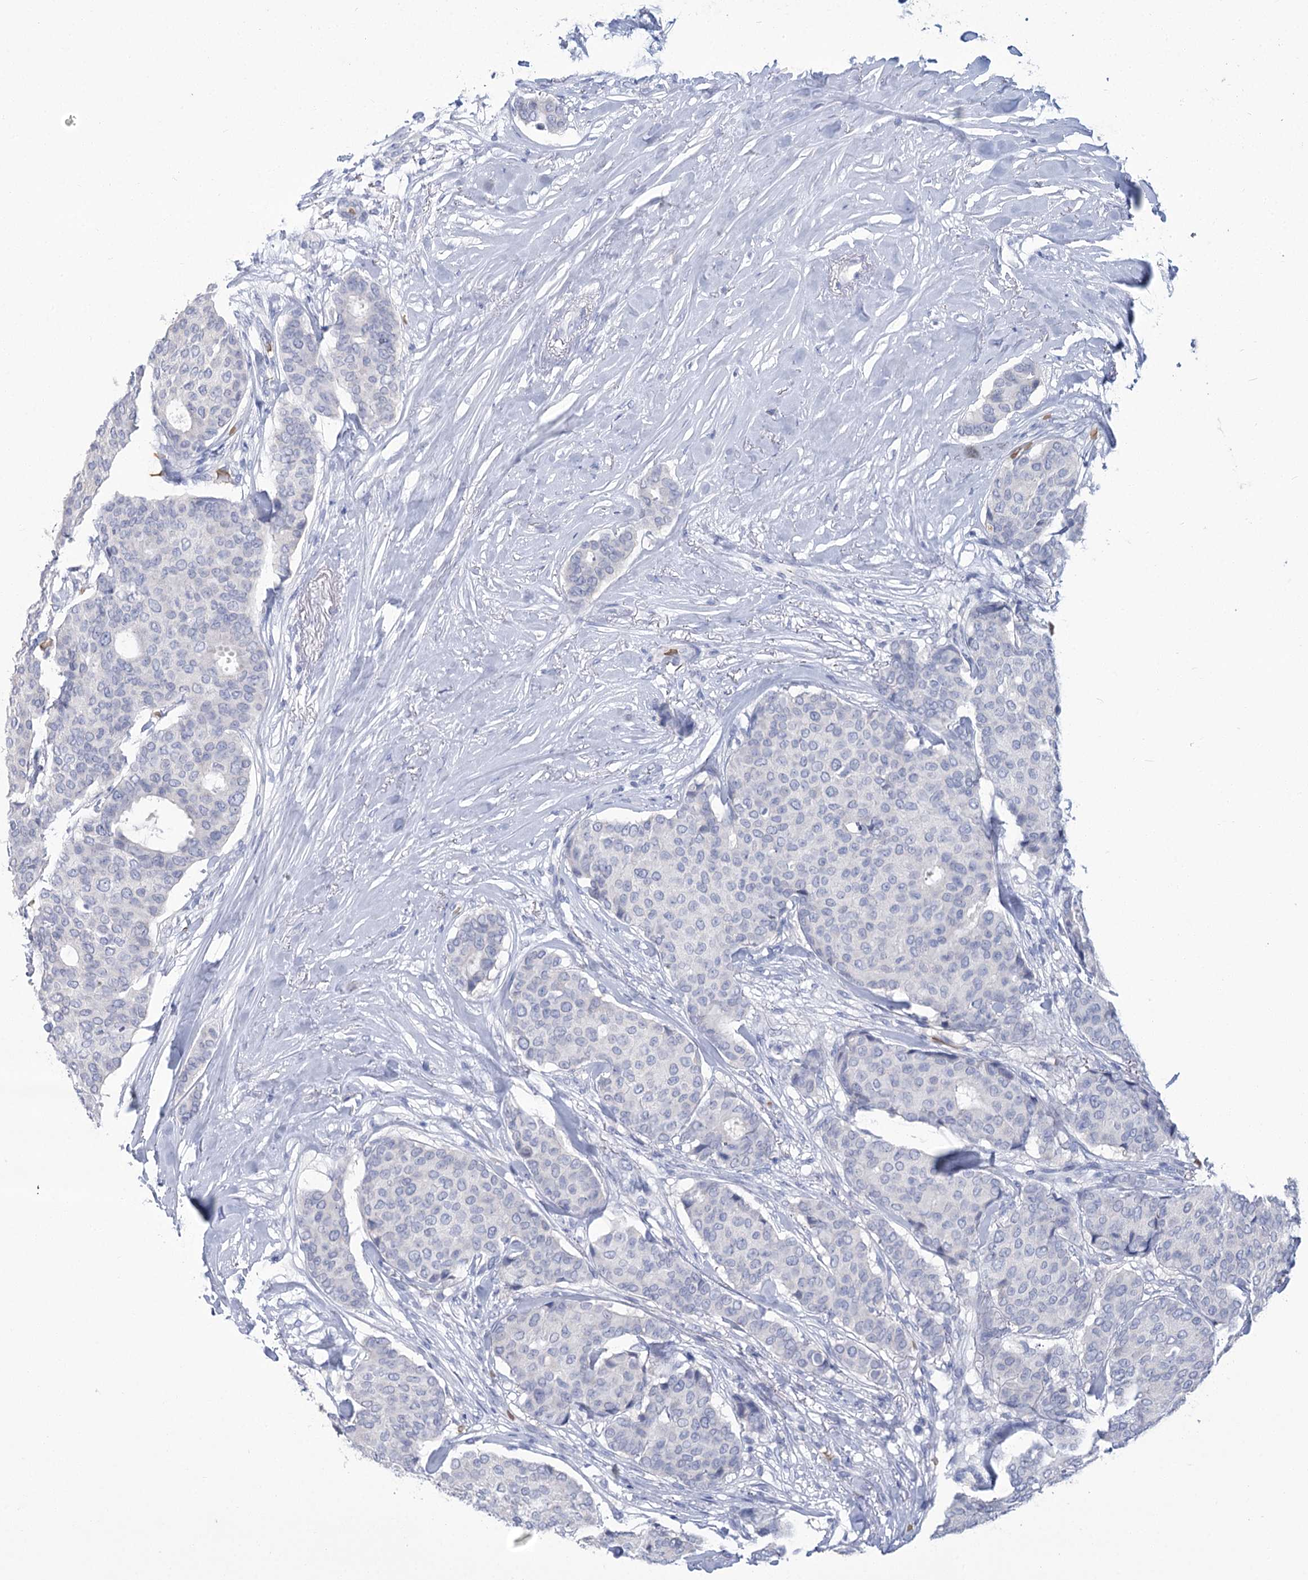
{"staining": {"intensity": "negative", "quantity": "none", "location": "none"}, "tissue": "breast cancer", "cell_type": "Tumor cells", "image_type": "cancer", "snomed": [{"axis": "morphology", "description": "Duct carcinoma"}, {"axis": "topography", "description": "Breast"}], "caption": "The image displays no staining of tumor cells in breast invasive ductal carcinoma. (DAB IHC, high magnification).", "gene": "HBA1", "patient": {"sex": "female", "age": 75}}